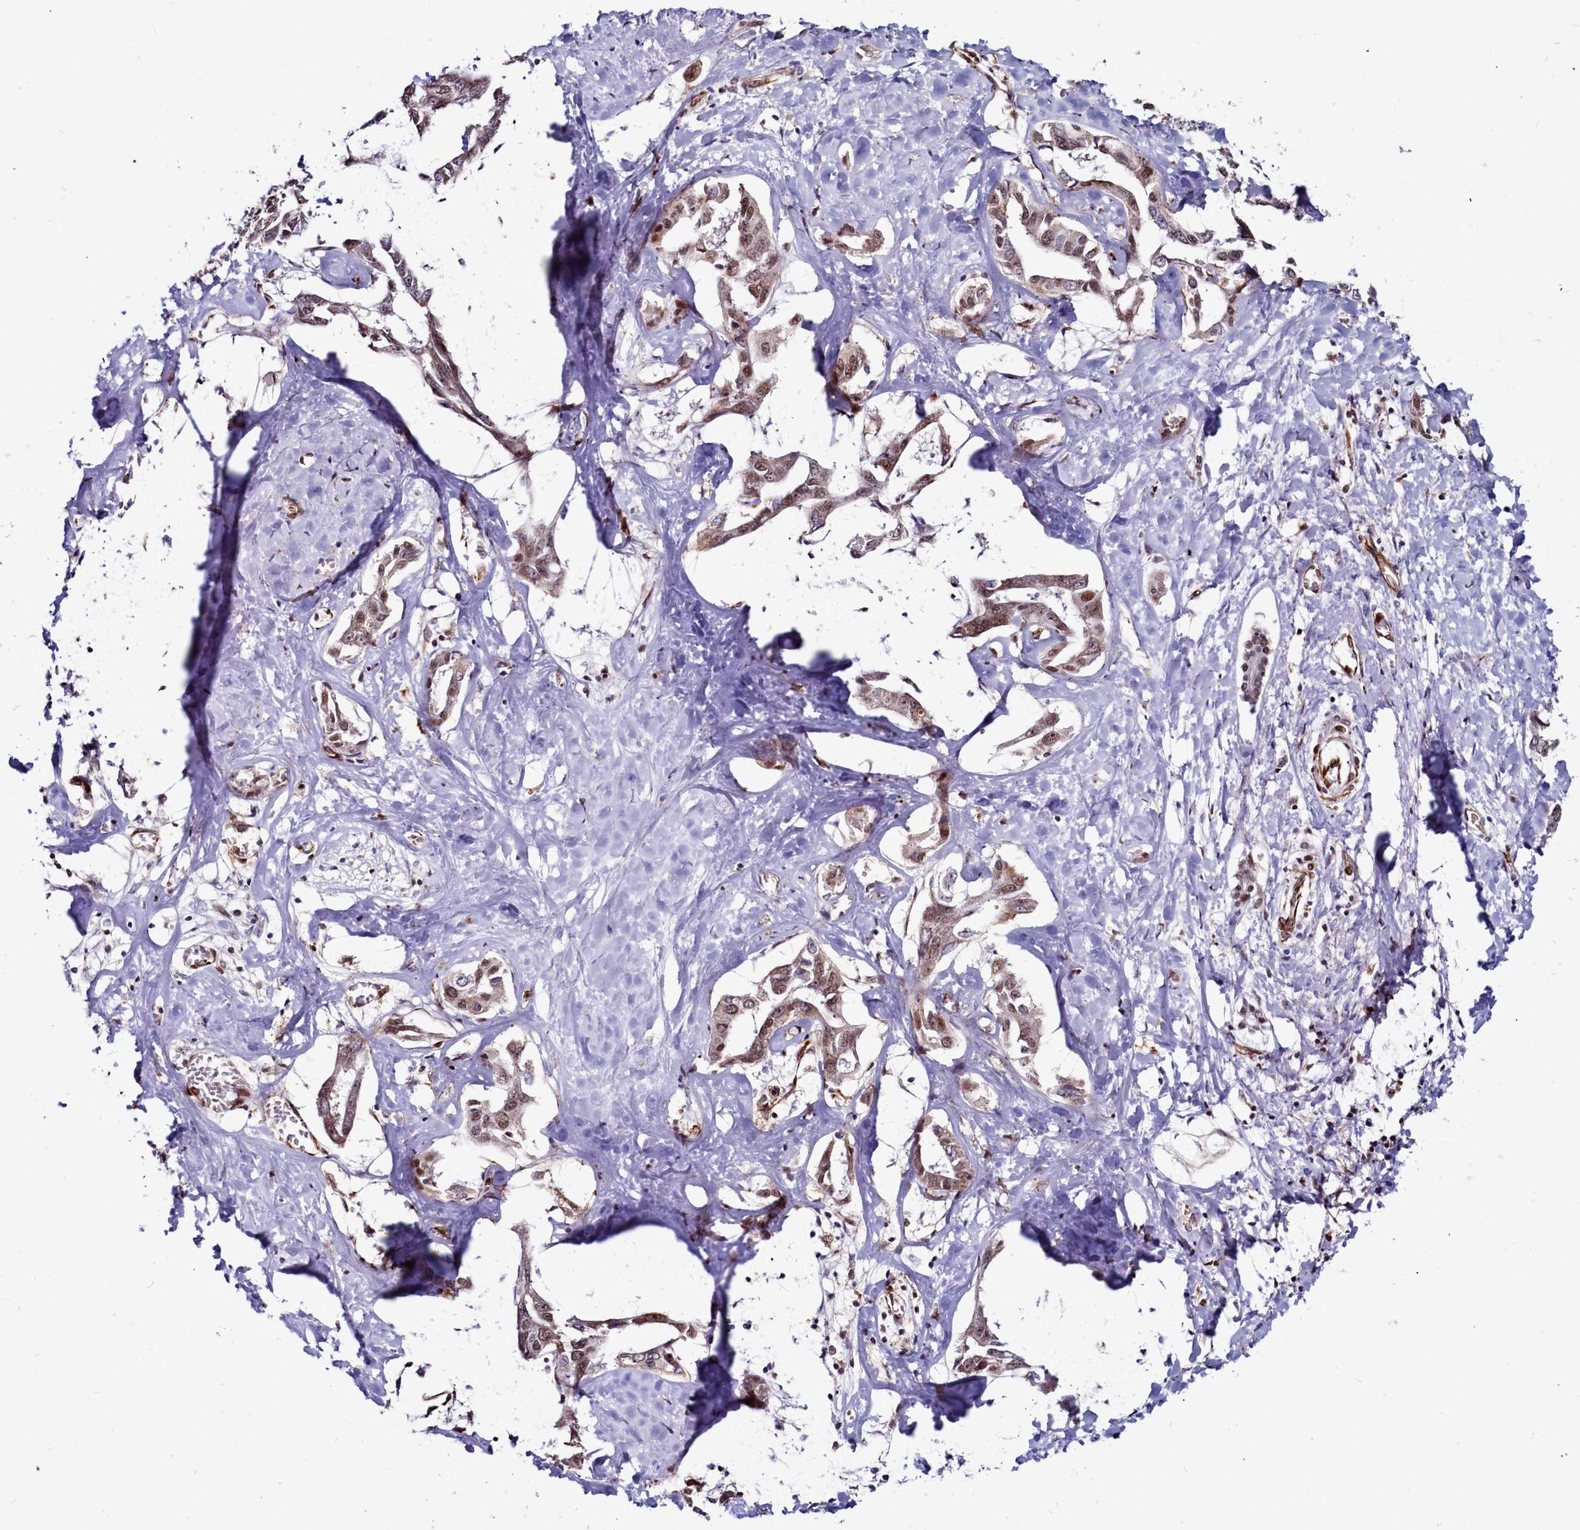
{"staining": {"intensity": "moderate", "quantity": ">75%", "location": "nuclear"}, "tissue": "liver cancer", "cell_type": "Tumor cells", "image_type": "cancer", "snomed": [{"axis": "morphology", "description": "Cholangiocarcinoma"}, {"axis": "topography", "description": "Liver"}], "caption": "Cholangiocarcinoma (liver) stained for a protein (brown) shows moderate nuclear positive expression in approximately >75% of tumor cells.", "gene": "CLK3", "patient": {"sex": "male", "age": 59}}